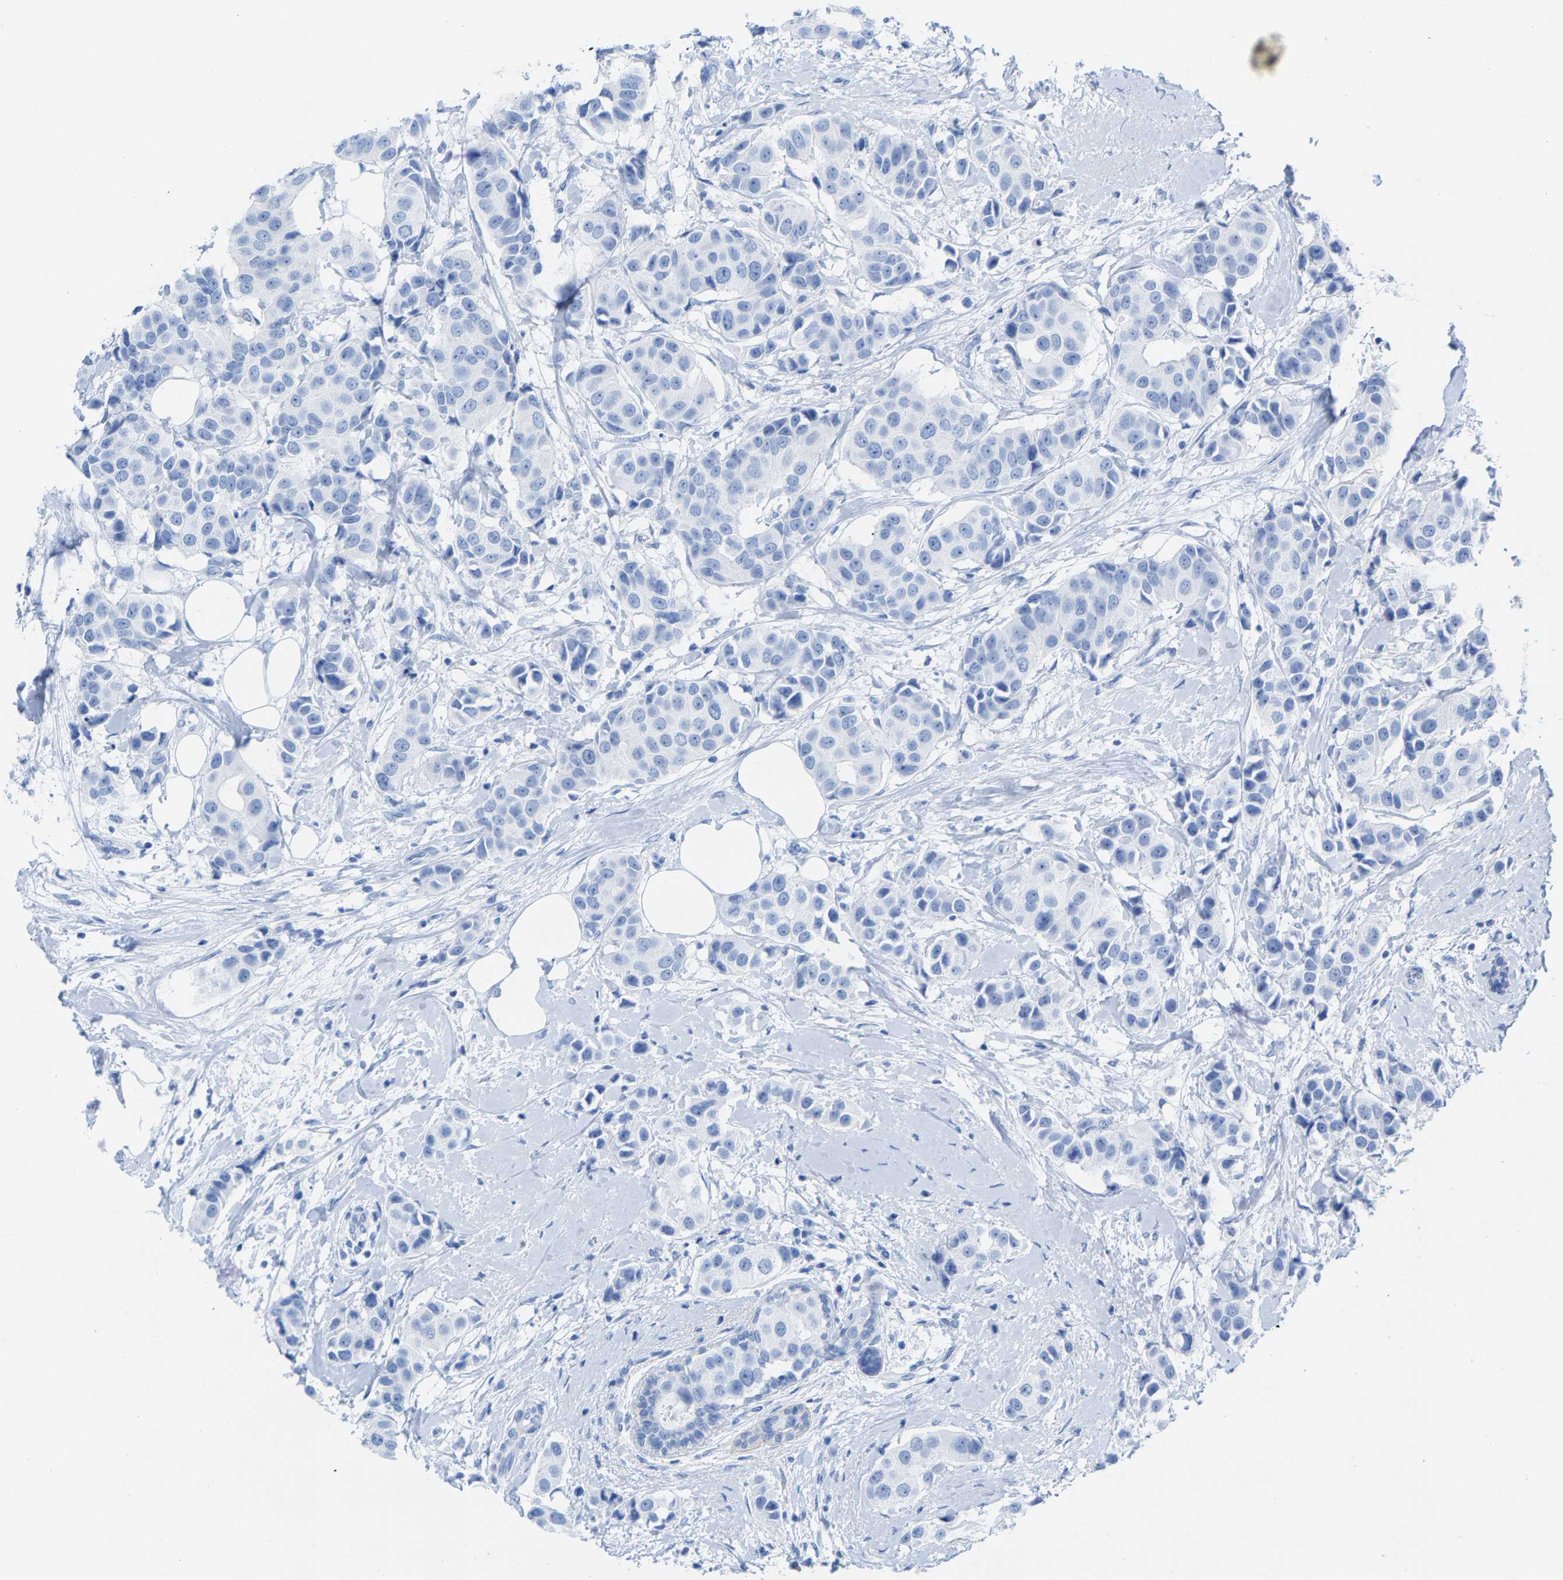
{"staining": {"intensity": "negative", "quantity": "none", "location": "none"}, "tissue": "breast cancer", "cell_type": "Tumor cells", "image_type": "cancer", "snomed": [{"axis": "morphology", "description": "Normal tissue, NOS"}, {"axis": "morphology", "description": "Duct carcinoma"}, {"axis": "topography", "description": "Breast"}], "caption": "This image is of breast cancer stained with immunohistochemistry to label a protein in brown with the nuclei are counter-stained blue. There is no staining in tumor cells.", "gene": "CPA1", "patient": {"sex": "female", "age": 39}}